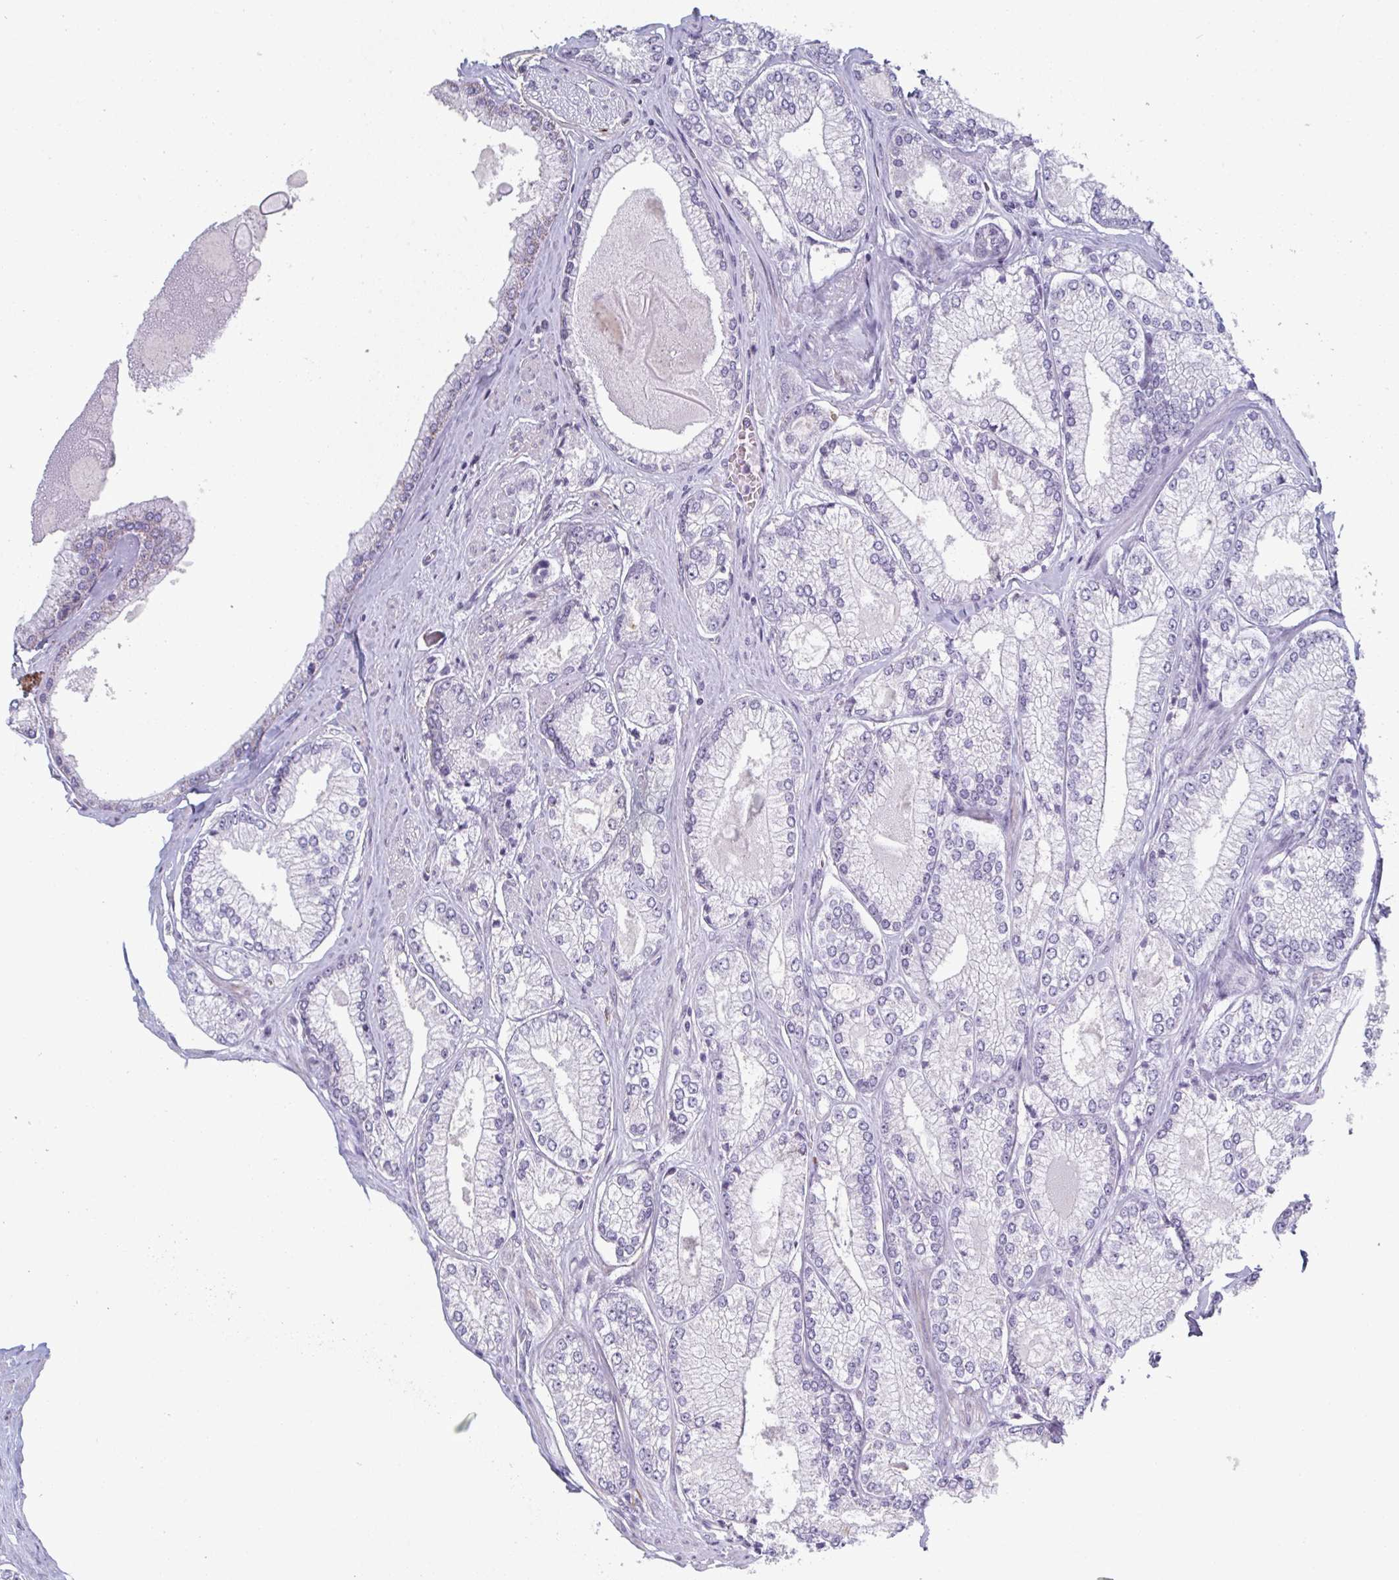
{"staining": {"intensity": "negative", "quantity": "none", "location": "none"}, "tissue": "prostate cancer", "cell_type": "Tumor cells", "image_type": "cancer", "snomed": [{"axis": "morphology", "description": "Adenocarcinoma, Low grade"}, {"axis": "topography", "description": "Prostate"}], "caption": "This is an immunohistochemistry (IHC) micrograph of human prostate adenocarcinoma (low-grade). There is no staining in tumor cells.", "gene": "A1CF", "patient": {"sex": "male", "age": 67}}